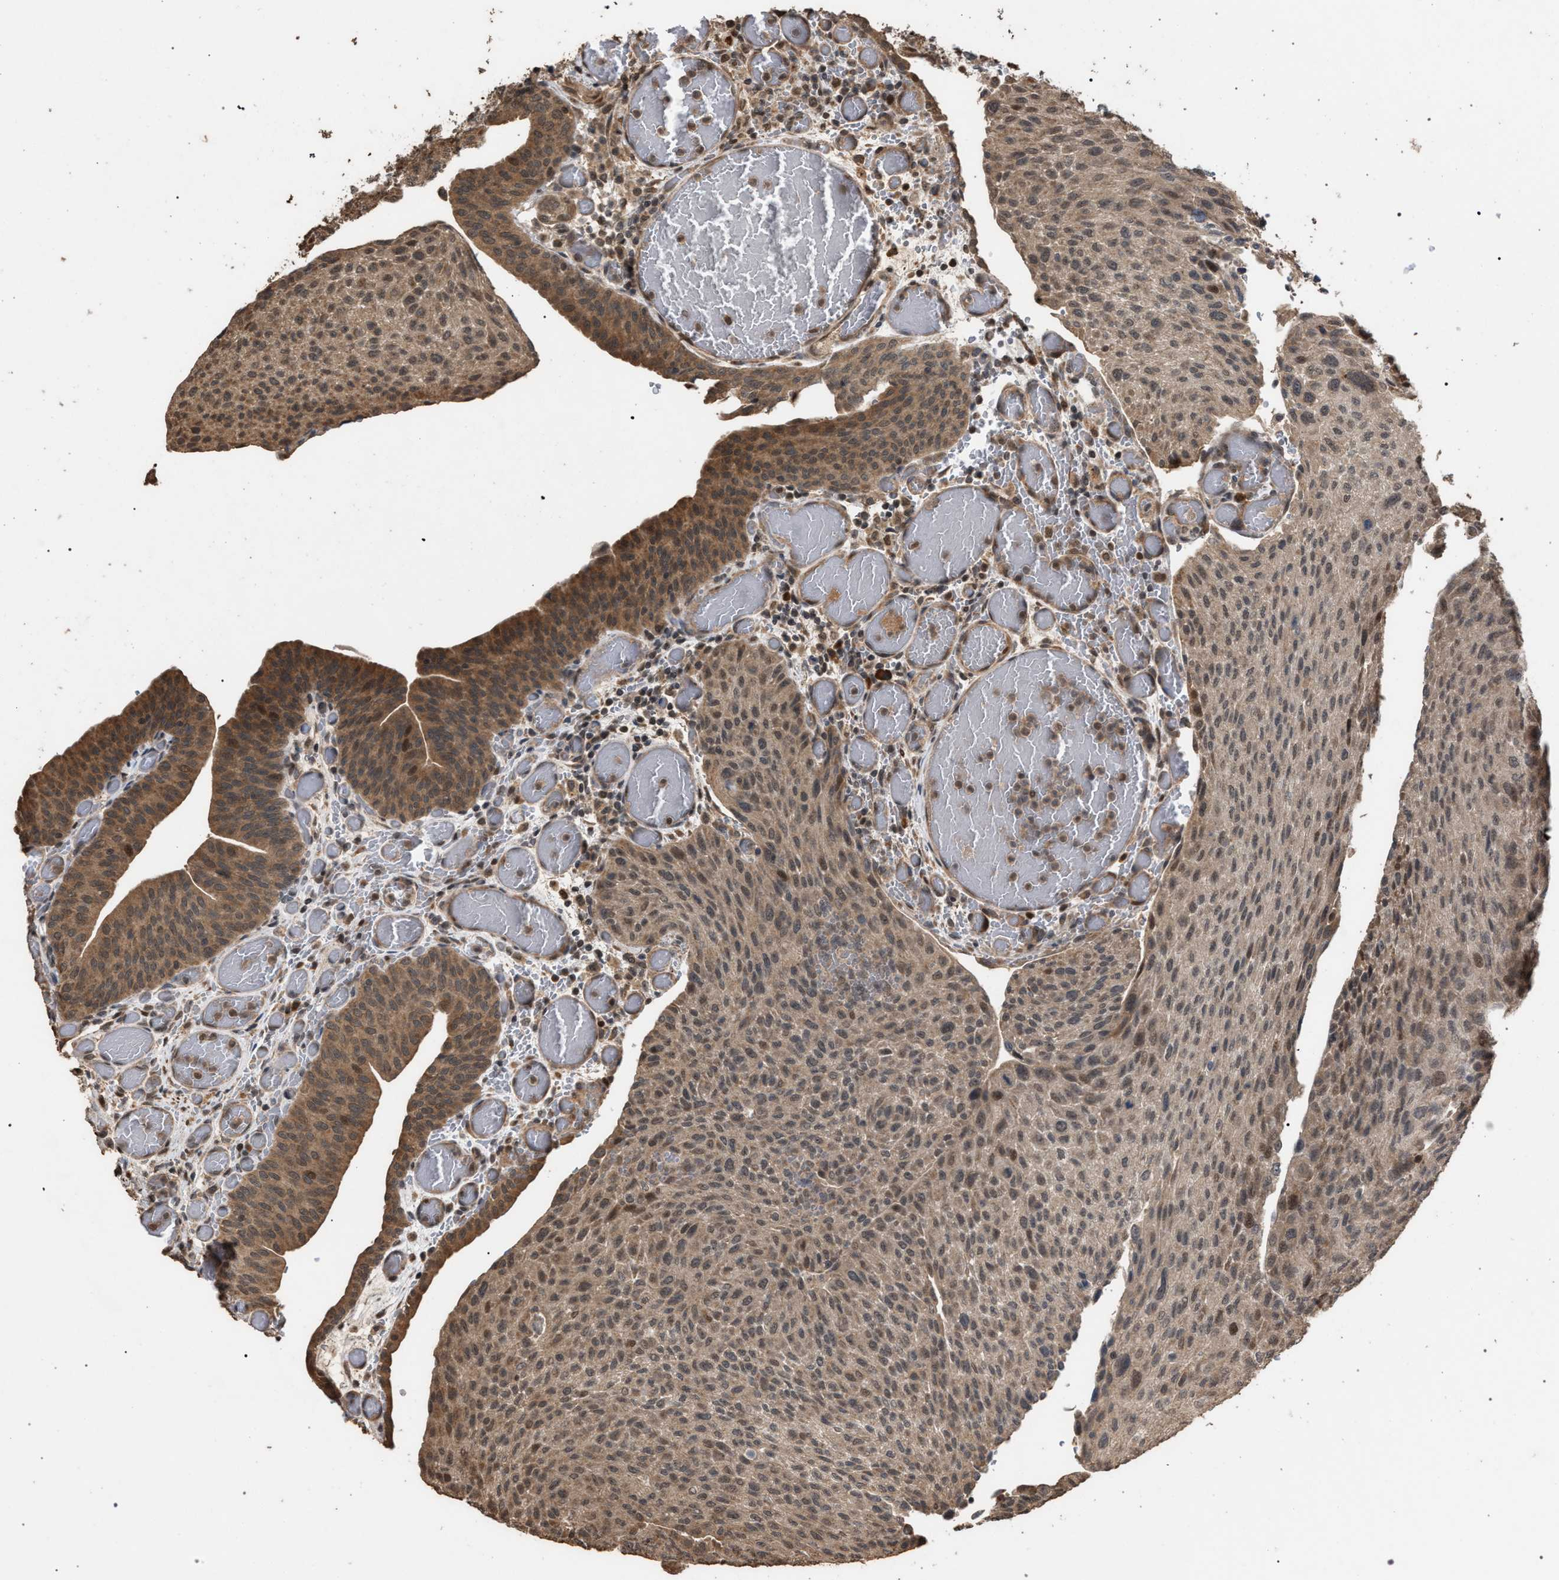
{"staining": {"intensity": "moderate", "quantity": ">75%", "location": "cytoplasmic/membranous"}, "tissue": "urothelial cancer", "cell_type": "Tumor cells", "image_type": "cancer", "snomed": [{"axis": "morphology", "description": "Urothelial carcinoma, Low grade"}, {"axis": "morphology", "description": "Urothelial carcinoma, High grade"}, {"axis": "topography", "description": "Urinary bladder"}], "caption": "This photomicrograph exhibits IHC staining of urothelial cancer, with medium moderate cytoplasmic/membranous expression in approximately >75% of tumor cells.", "gene": "NAA35", "patient": {"sex": "male", "age": 35}}